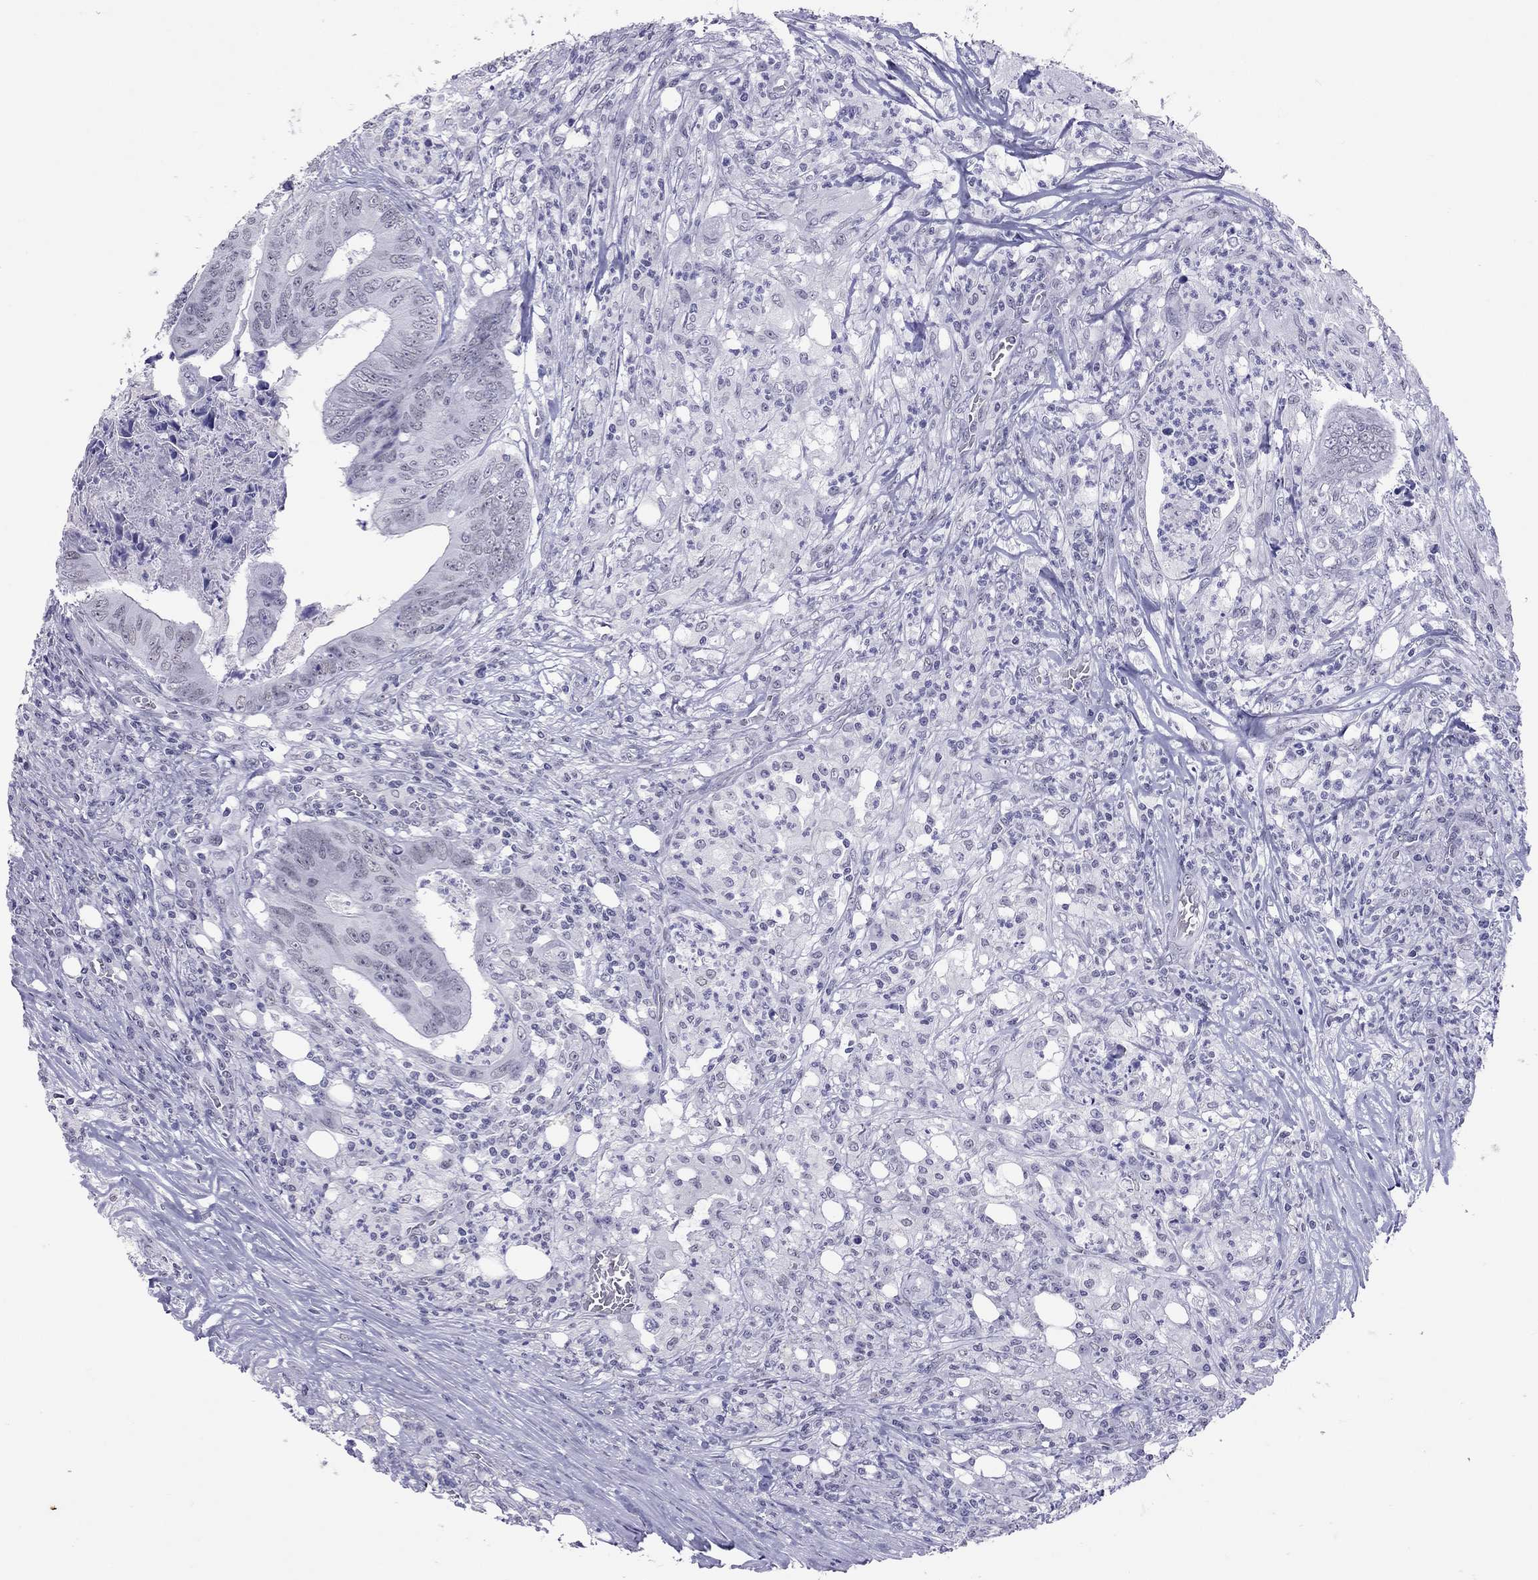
{"staining": {"intensity": "negative", "quantity": "none", "location": "none"}, "tissue": "colorectal cancer", "cell_type": "Tumor cells", "image_type": "cancer", "snomed": [{"axis": "morphology", "description": "Adenocarcinoma, NOS"}, {"axis": "topography", "description": "Colon"}], "caption": "A high-resolution image shows immunohistochemistry (IHC) staining of colorectal cancer (adenocarcinoma), which demonstrates no significant positivity in tumor cells. (Immunohistochemistry (ihc), brightfield microscopy, high magnification).", "gene": "JHY", "patient": {"sex": "male", "age": 84}}